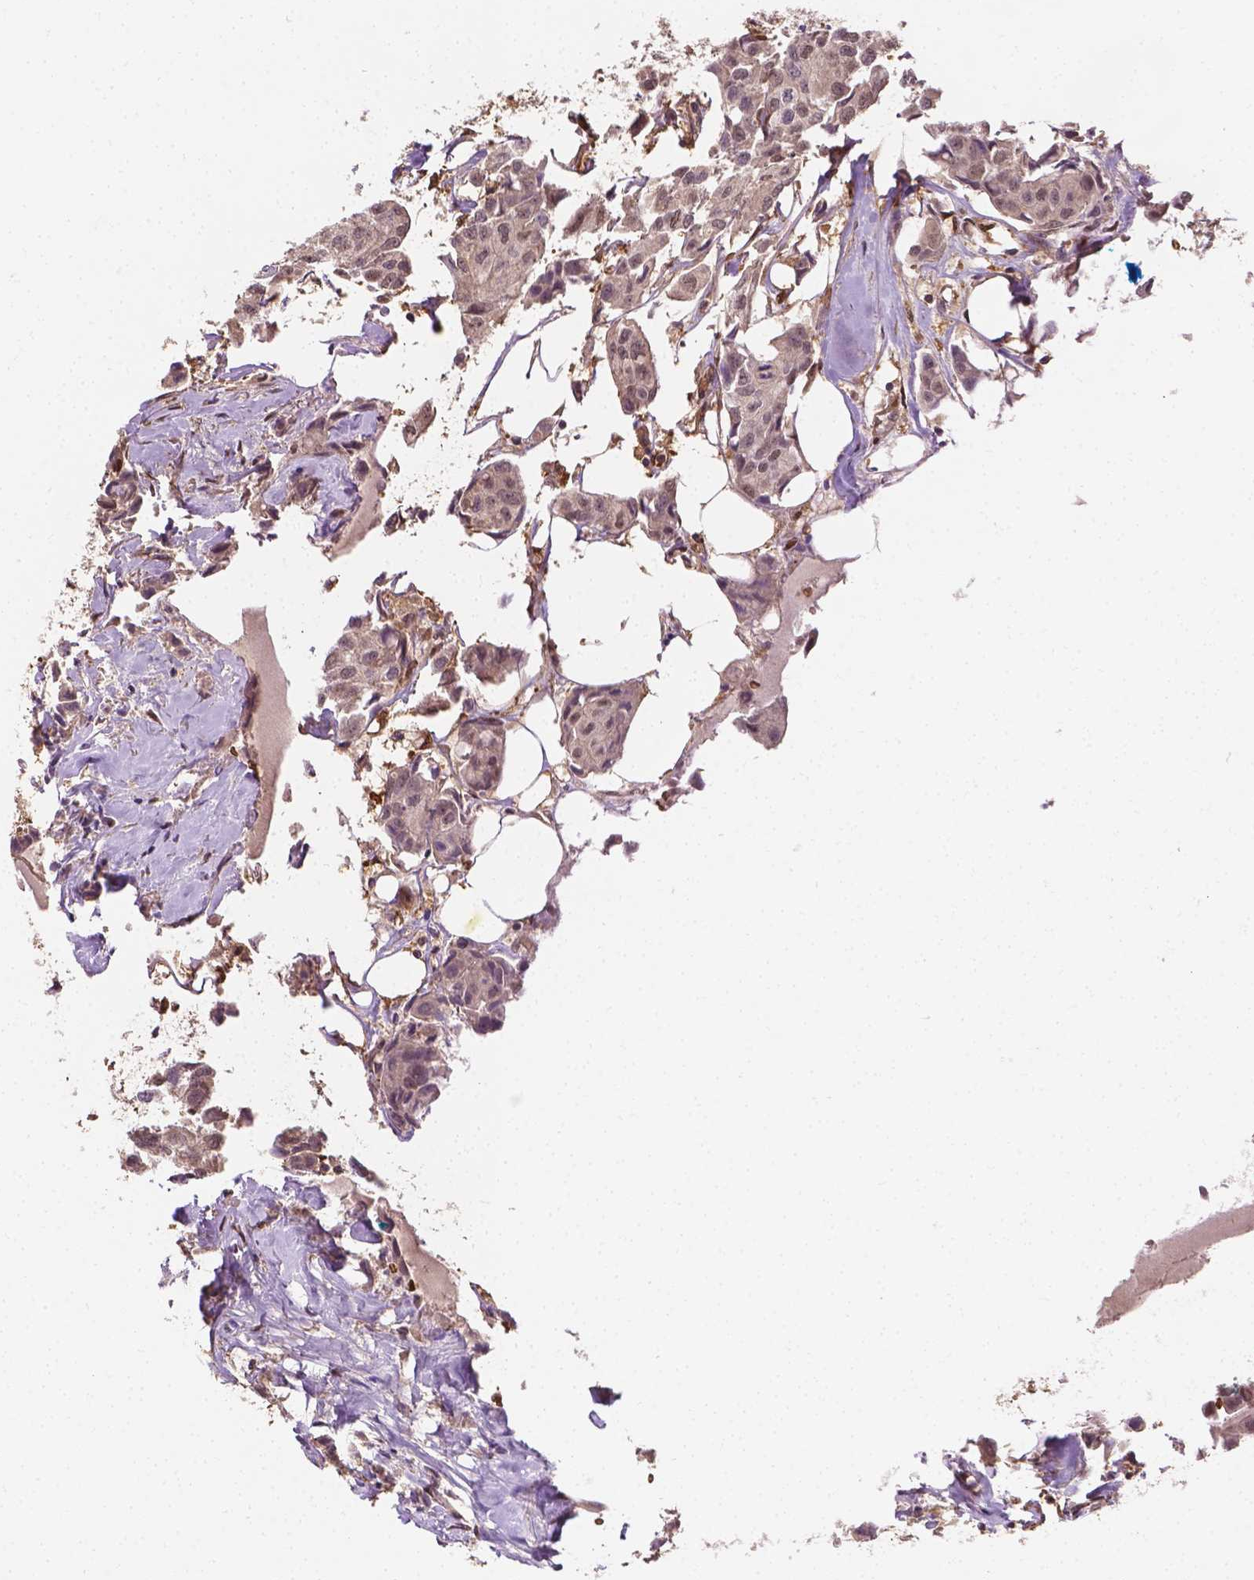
{"staining": {"intensity": "negative", "quantity": "none", "location": "none"}, "tissue": "breast cancer", "cell_type": "Tumor cells", "image_type": "cancer", "snomed": [{"axis": "morphology", "description": "Duct carcinoma"}, {"axis": "topography", "description": "Breast"}, {"axis": "topography", "description": "Lymph node"}], "caption": "This is an immunohistochemistry (IHC) image of breast infiltrating ductal carcinoma. There is no positivity in tumor cells.", "gene": "YAP1", "patient": {"sex": "female", "age": 80}}